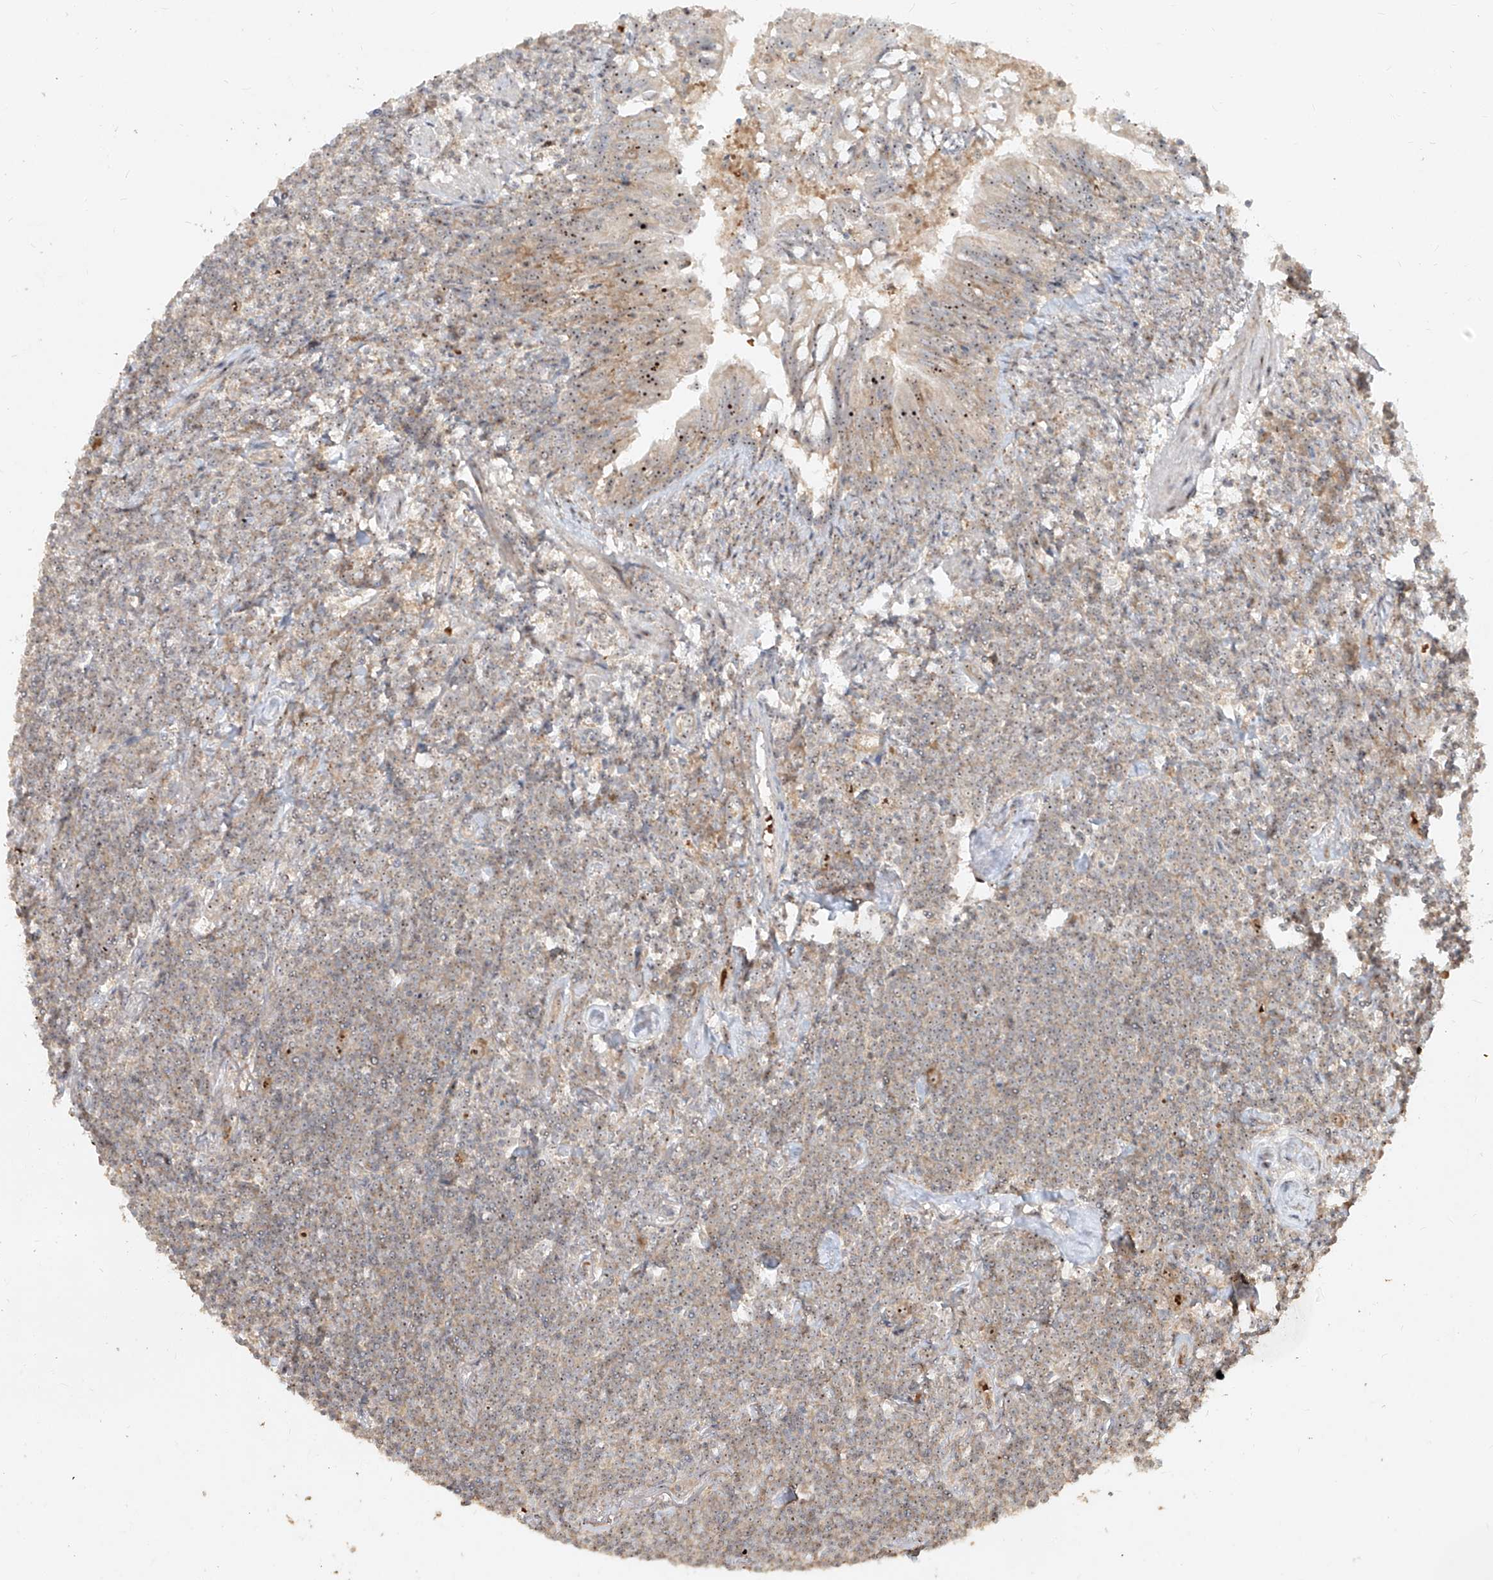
{"staining": {"intensity": "weak", "quantity": "25%-75%", "location": "cytoplasmic/membranous,nuclear"}, "tissue": "lymphoma", "cell_type": "Tumor cells", "image_type": "cancer", "snomed": [{"axis": "morphology", "description": "Malignant lymphoma, non-Hodgkin's type, Low grade"}, {"axis": "topography", "description": "Lung"}], "caption": "This is an image of IHC staining of lymphoma, which shows weak expression in the cytoplasmic/membranous and nuclear of tumor cells.", "gene": "BYSL", "patient": {"sex": "female", "age": 71}}